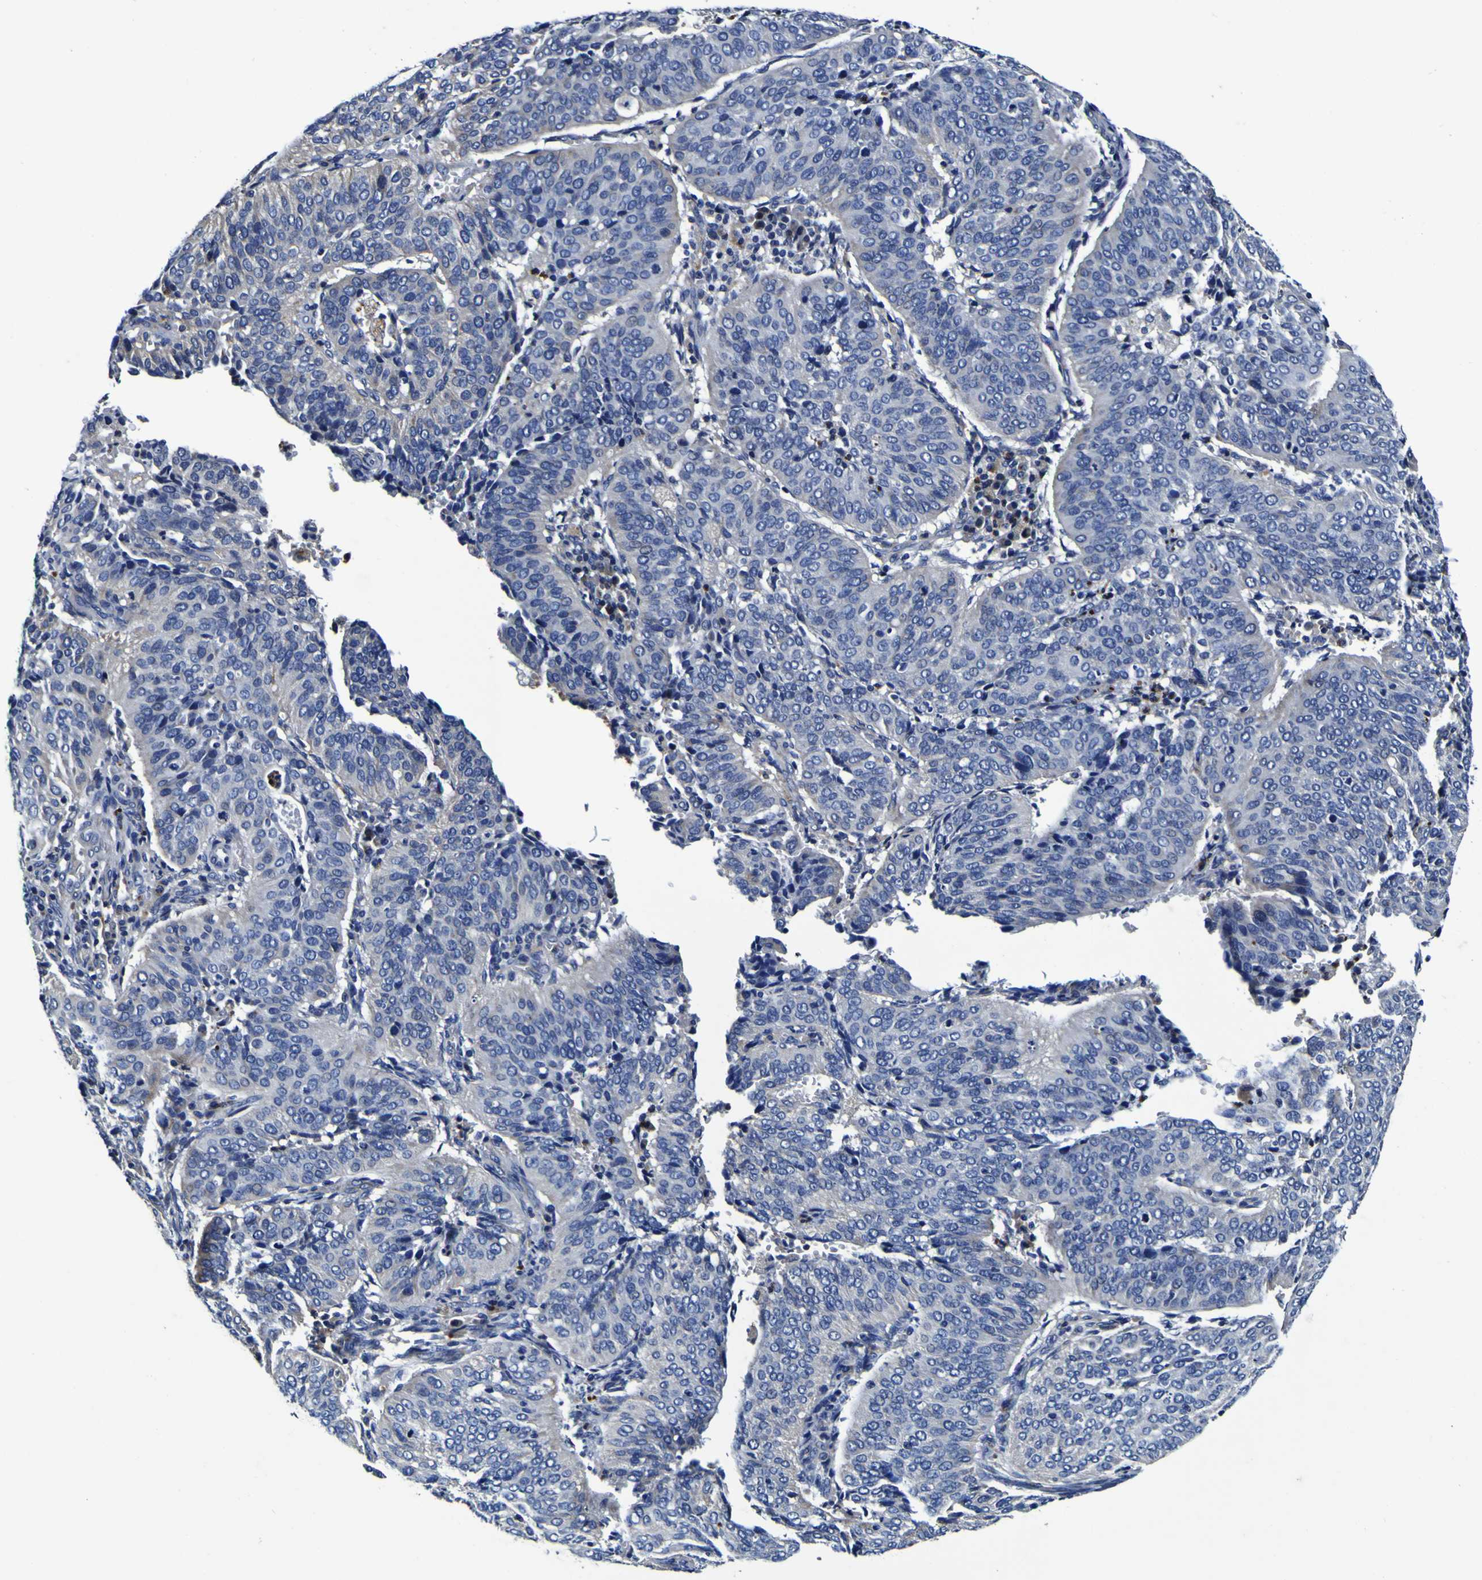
{"staining": {"intensity": "negative", "quantity": "none", "location": "none"}, "tissue": "cervical cancer", "cell_type": "Tumor cells", "image_type": "cancer", "snomed": [{"axis": "morphology", "description": "Normal tissue, NOS"}, {"axis": "morphology", "description": "Squamous cell carcinoma, NOS"}, {"axis": "topography", "description": "Cervix"}], "caption": "An image of cervical squamous cell carcinoma stained for a protein displays no brown staining in tumor cells. Brightfield microscopy of immunohistochemistry stained with DAB (brown) and hematoxylin (blue), captured at high magnification.", "gene": "PANK4", "patient": {"sex": "female", "age": 39}}